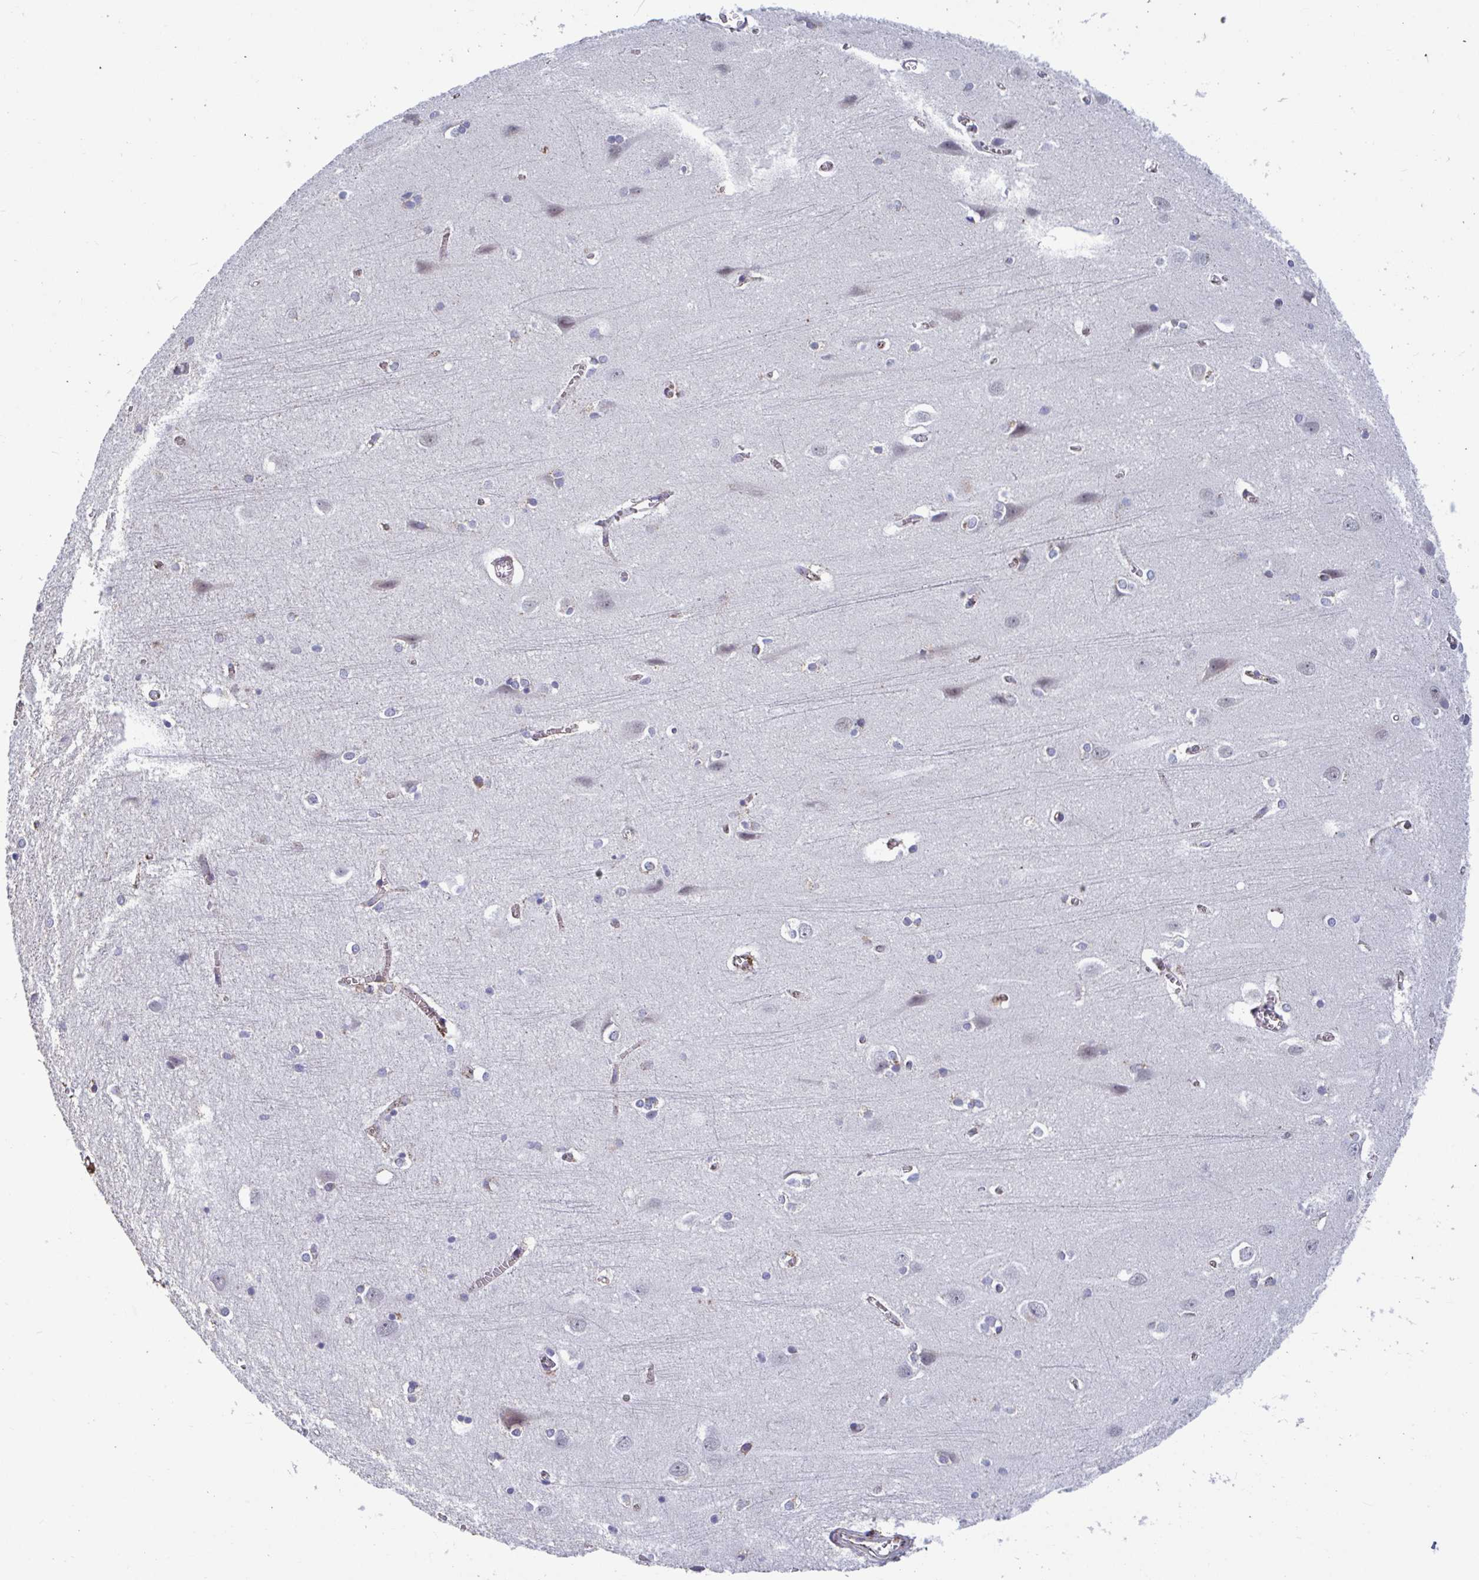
{"staining": {"intensity": "moderate", "quantity": "25%-75%", "location": "cytoplasmic/membranous"}, "tissue": "cerebral cortex", "cell_type": "Endothelial cells", "image_type": "normal", "snomed": [{"axis": "morphology", "description": "Normal tissue, NOS"}, {"axis": "topography", "description": "Cerebral cortex"}], "caption": "About 25%-75% of endothelial cells in unremarkable human cerebral cortex reveal moderate cytoplasmic/membranous protein positivity as visualized by brown immunohistochemical staining.", "gene": "BCAT2", "patient": {"sex": "male", "age": 37}}